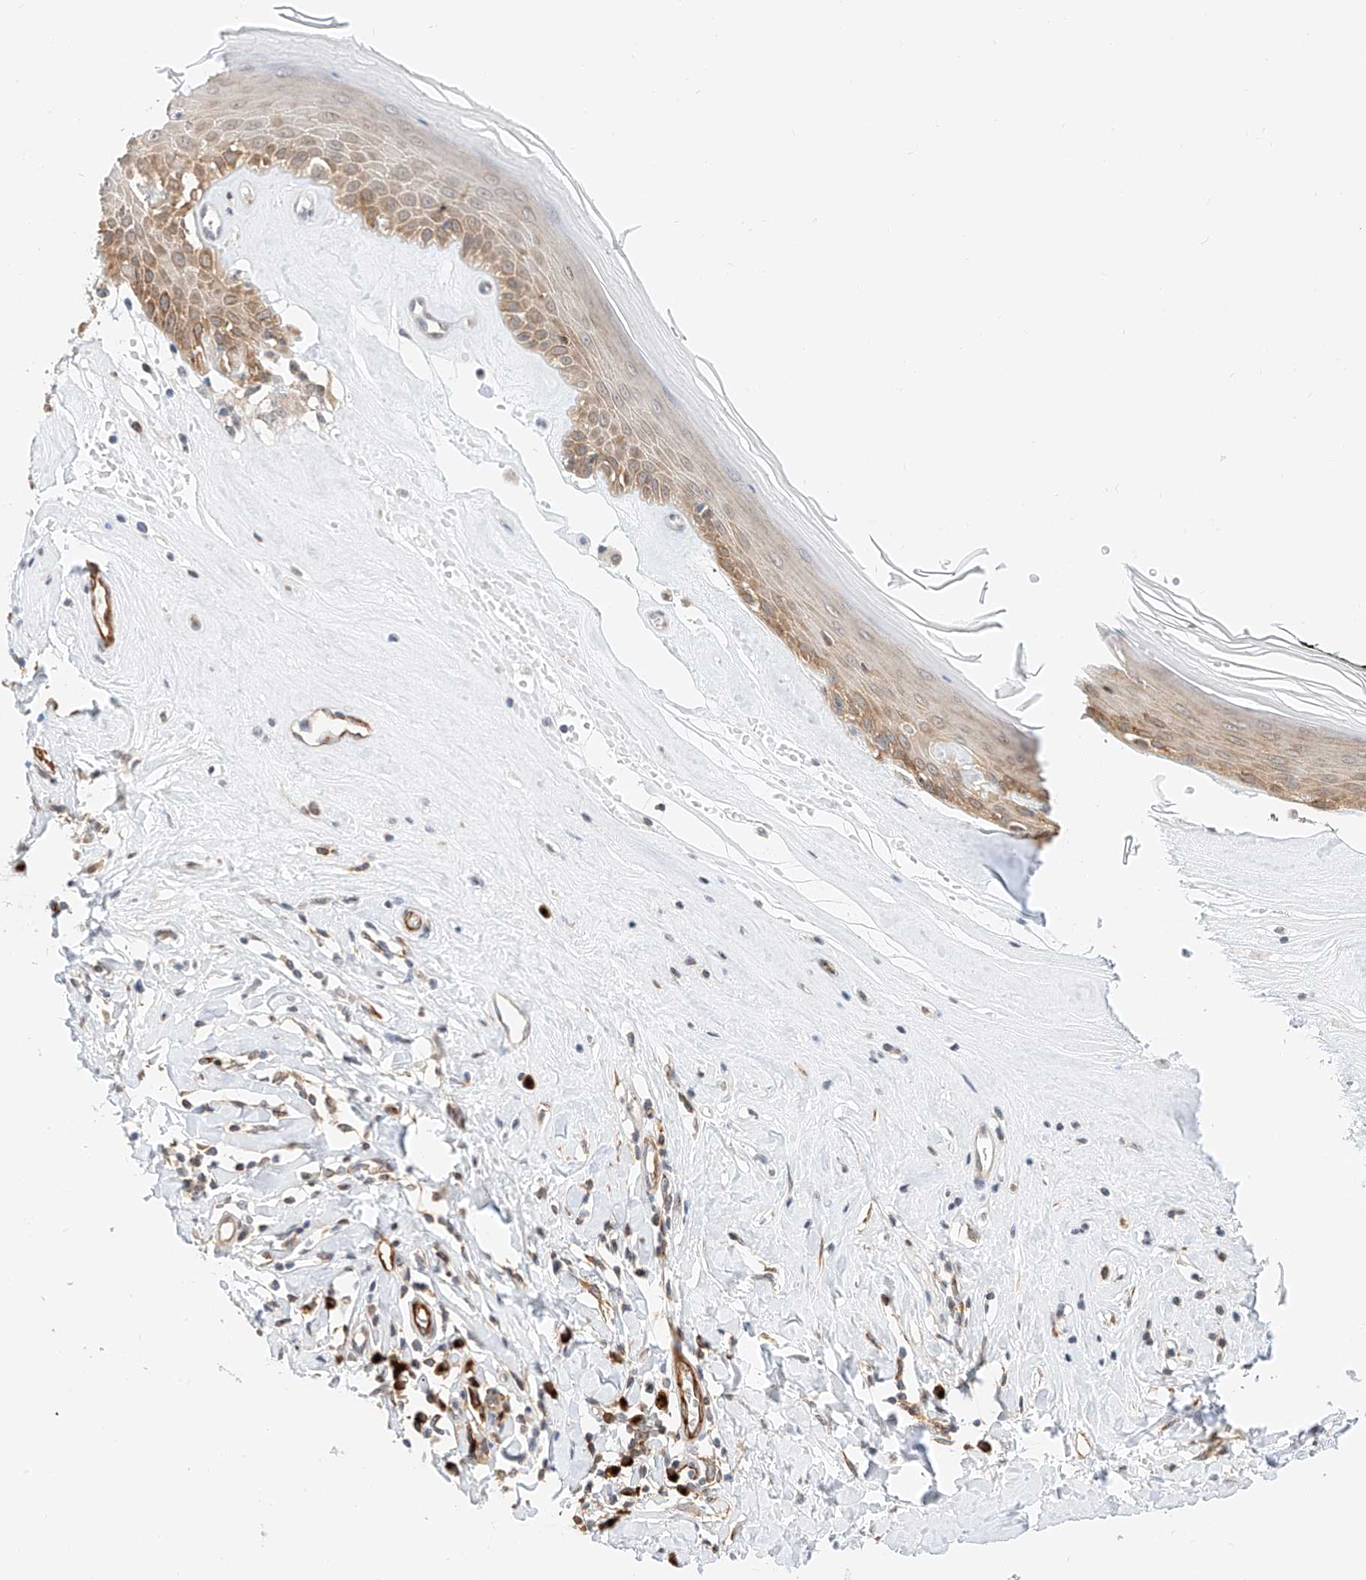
{"staining": {"intensity": "moderate", "quantity": ">75%", "location": "cytoplasmic/membranous"}, "tissue": "skin", "cell_type": "Epidermal cells", "image_type": "normal", "snomed": [{"axis": "morphology", "description": "Normal tissue, NOS"}, {"axis": "morphology", "description": "Inflammation, NOS"}, {"axis": "topography", "description": "Vulva"}], "caption": "Immunohistochemical staining of unremarkable skin demonstrates moderate cytoplasmic/membranous protein expression in approximately >75% of epidermal cells. (brown staining indicates protein expression, while blue staining denotes nuclei).", "gene": "CARMIL1", "patient": {"sex": "female", "age": 84}}